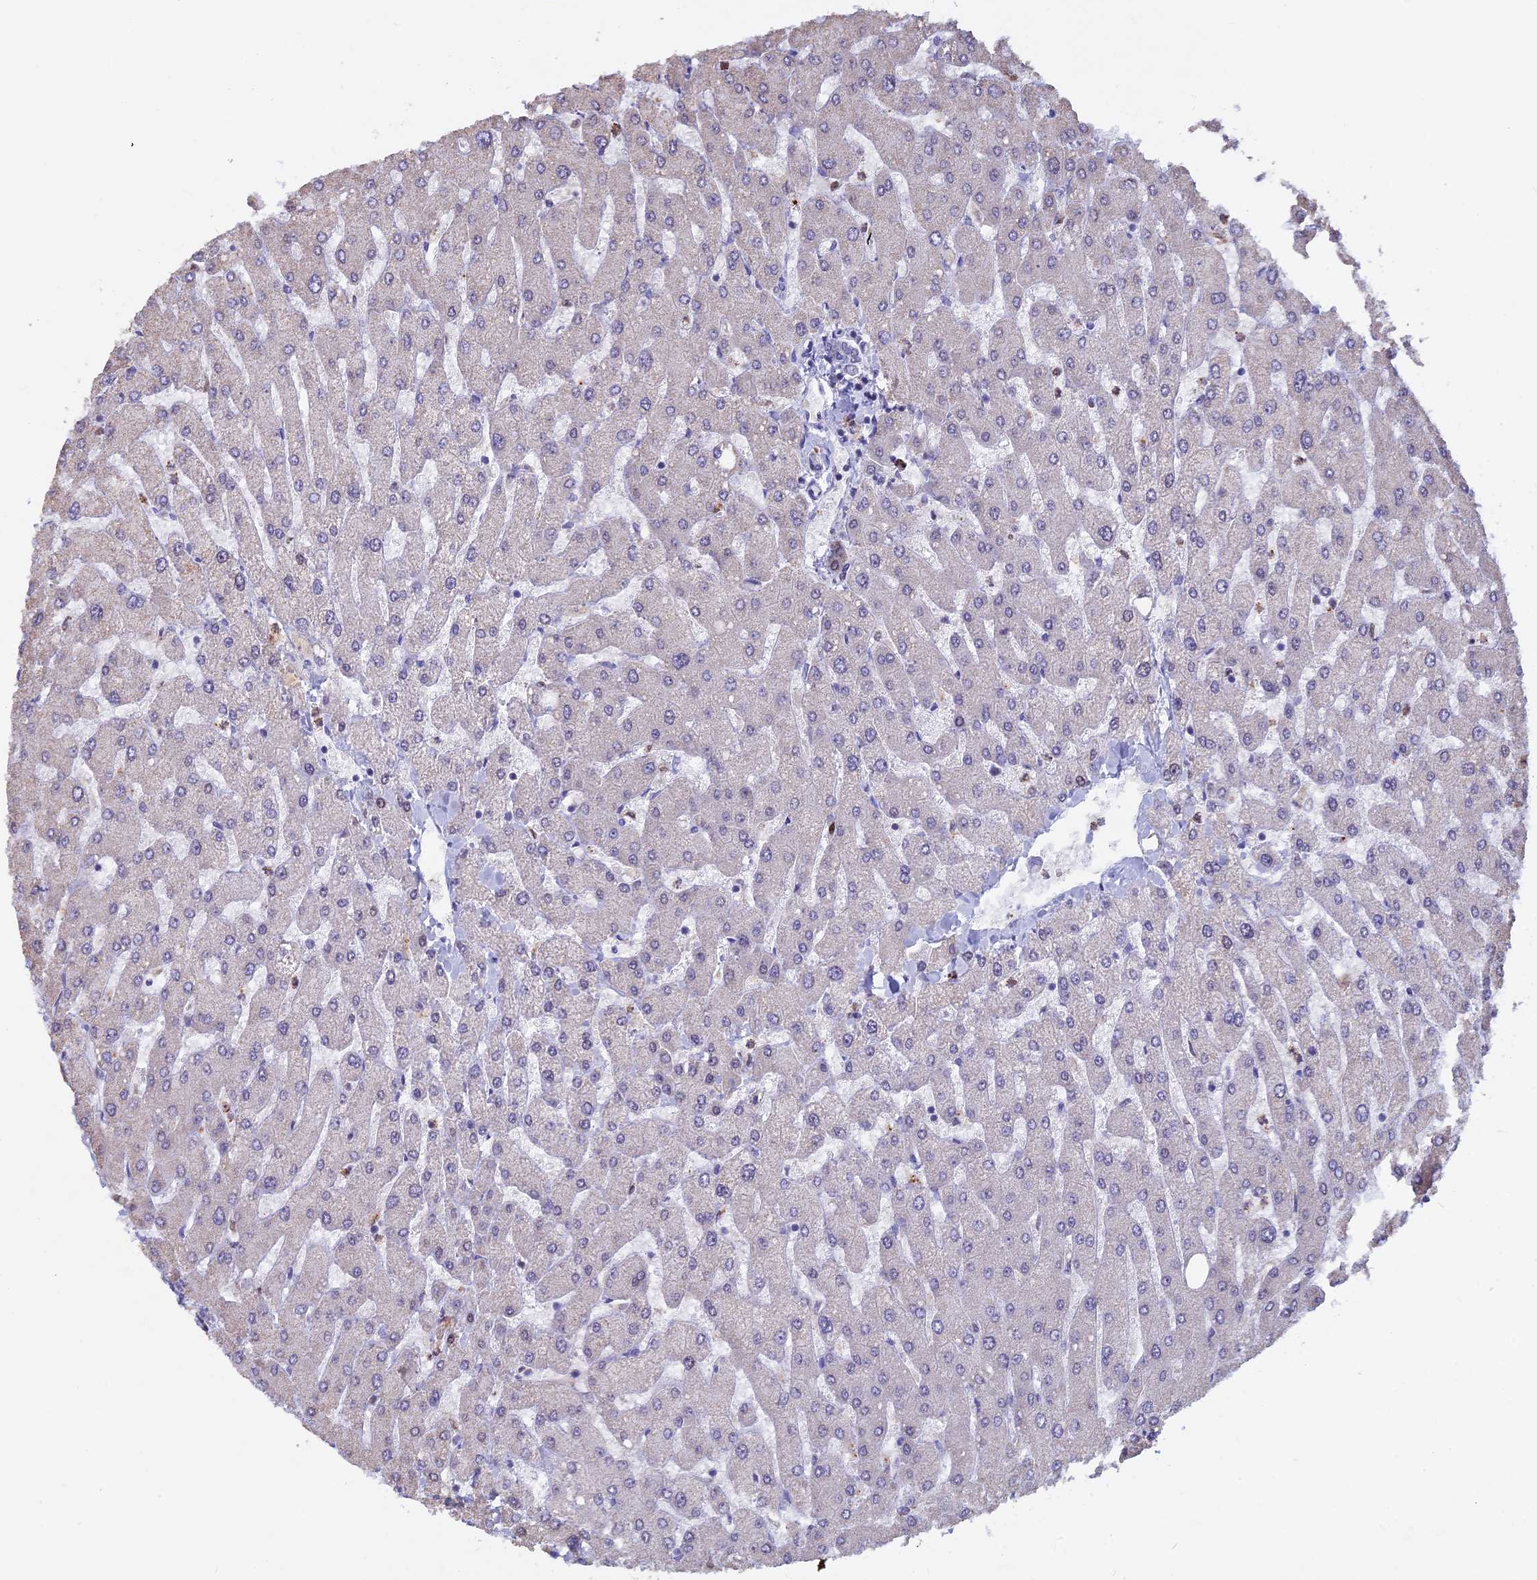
{"staining": {"intensity": "negative", "quantity": "none", "location": "none"}, "tissue": "liver", "cell_type": "Cholangiocytes", "image_type": "normal", "snomed": [{"axis": "morphology", "description": "Normal tissue, NOS"}, {"axis": "topography", "description": "Liver"}], "caption": "A photomicrograph of liver stained for a protein demonstrates no brown staining in cholangiocytes. (Brightfield microscopy of DAB (3,3'-diaminobenzidine) immunohistochemistry at high magnification).", "gene": "ACSS1", "patient": {"sex": "male", "age": 55}}